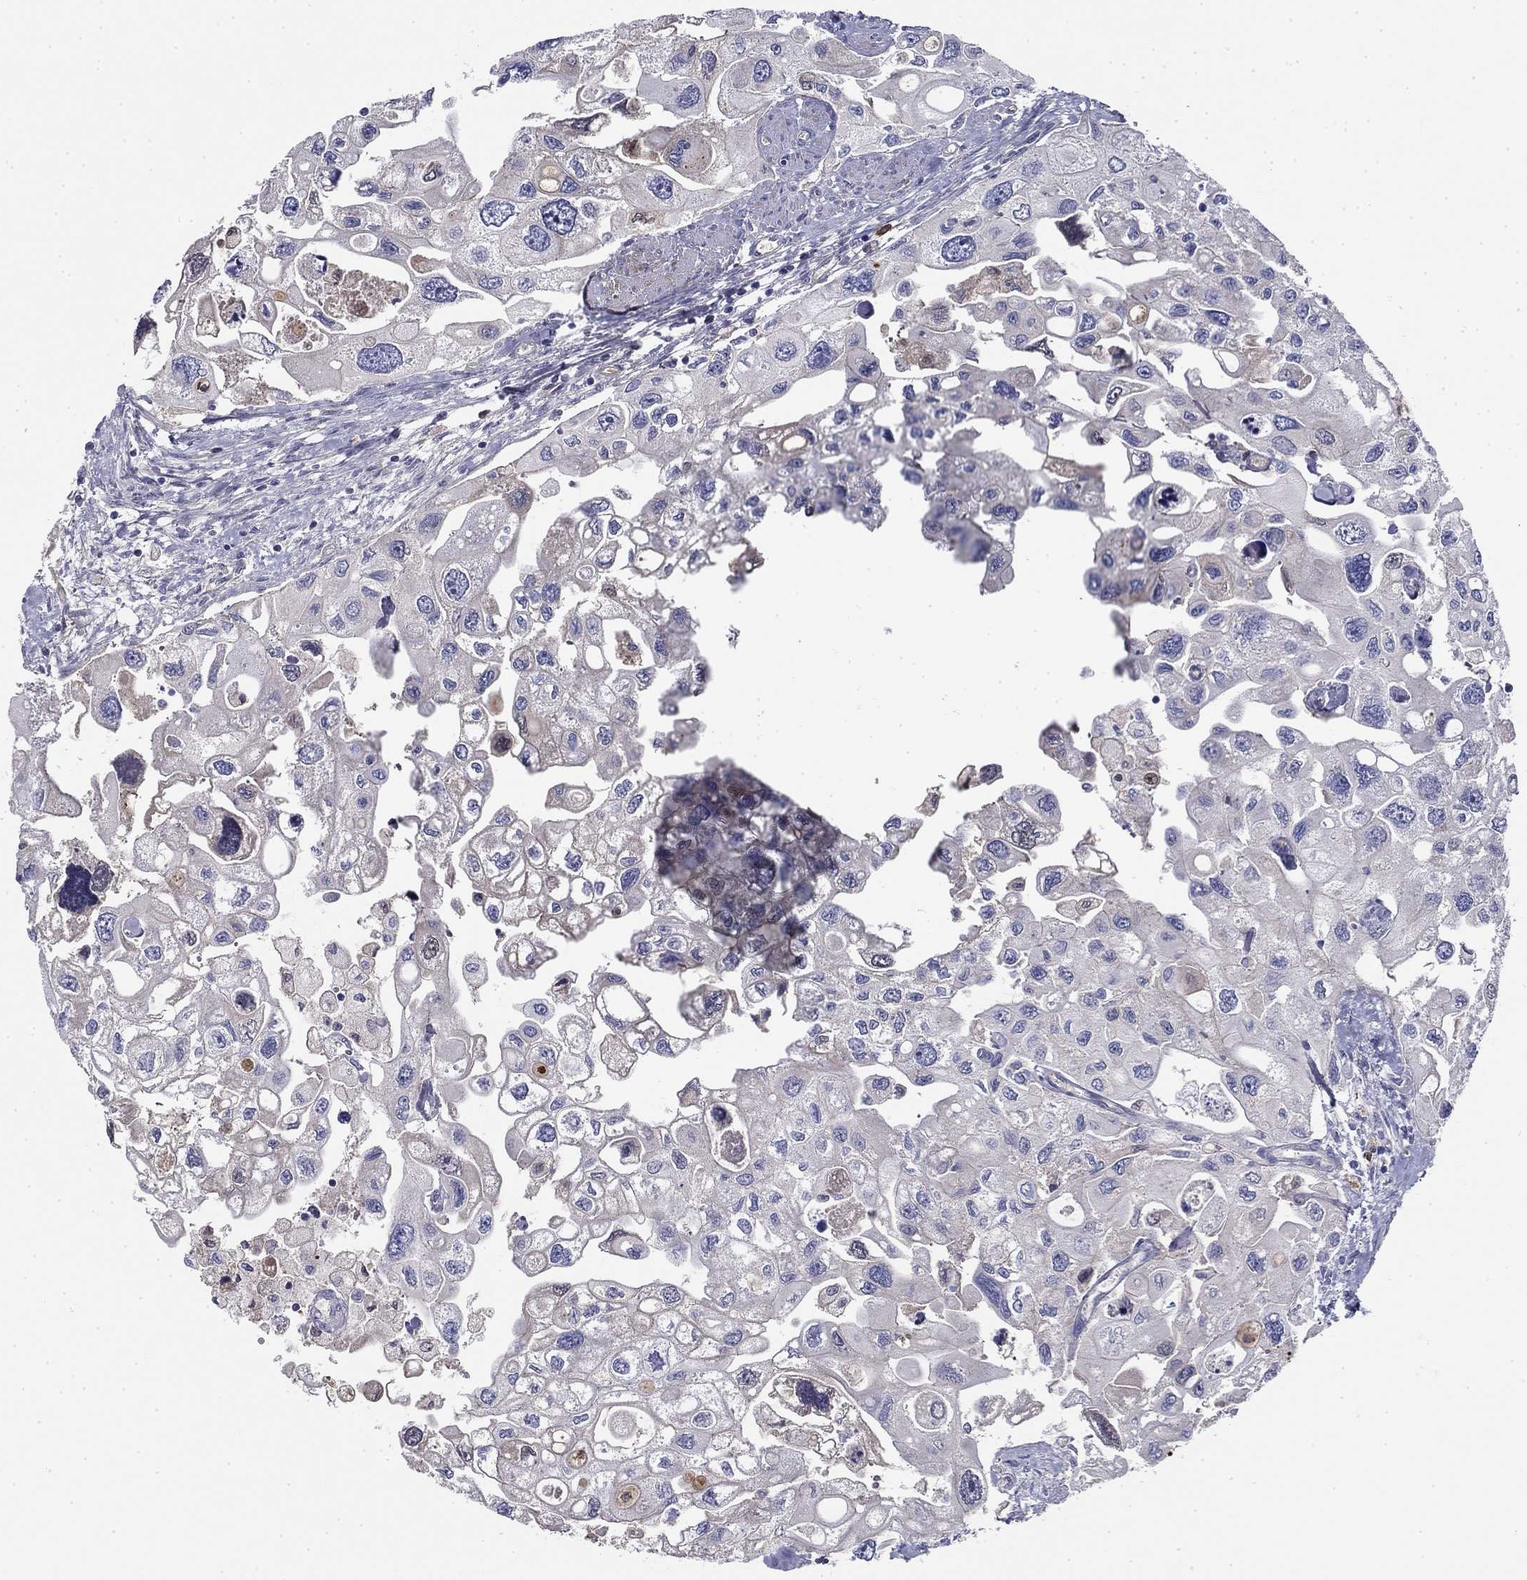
{"staining": {"intensity": "moderate", "quantity": "<25%", "location": "cytoplasmic/membranous"}, "tissue": "urothelial cancer", "cell_type": "Tumor cells", "image_type": "cancer", "snomed": [{"axis": "morphology", "description": "Urothelial carcinoma, High grade"}, {"axis": "topography", "description": "Urinary bladder"}], "caption": "Protein expression analysis of human urothelial carcinoma (high-grade) reveals moderate cytoplasmic/membranous staining in about <25% of tumor cells.", "gene": "CPLX4", "patient": {"sex": "male", "age": 59}}